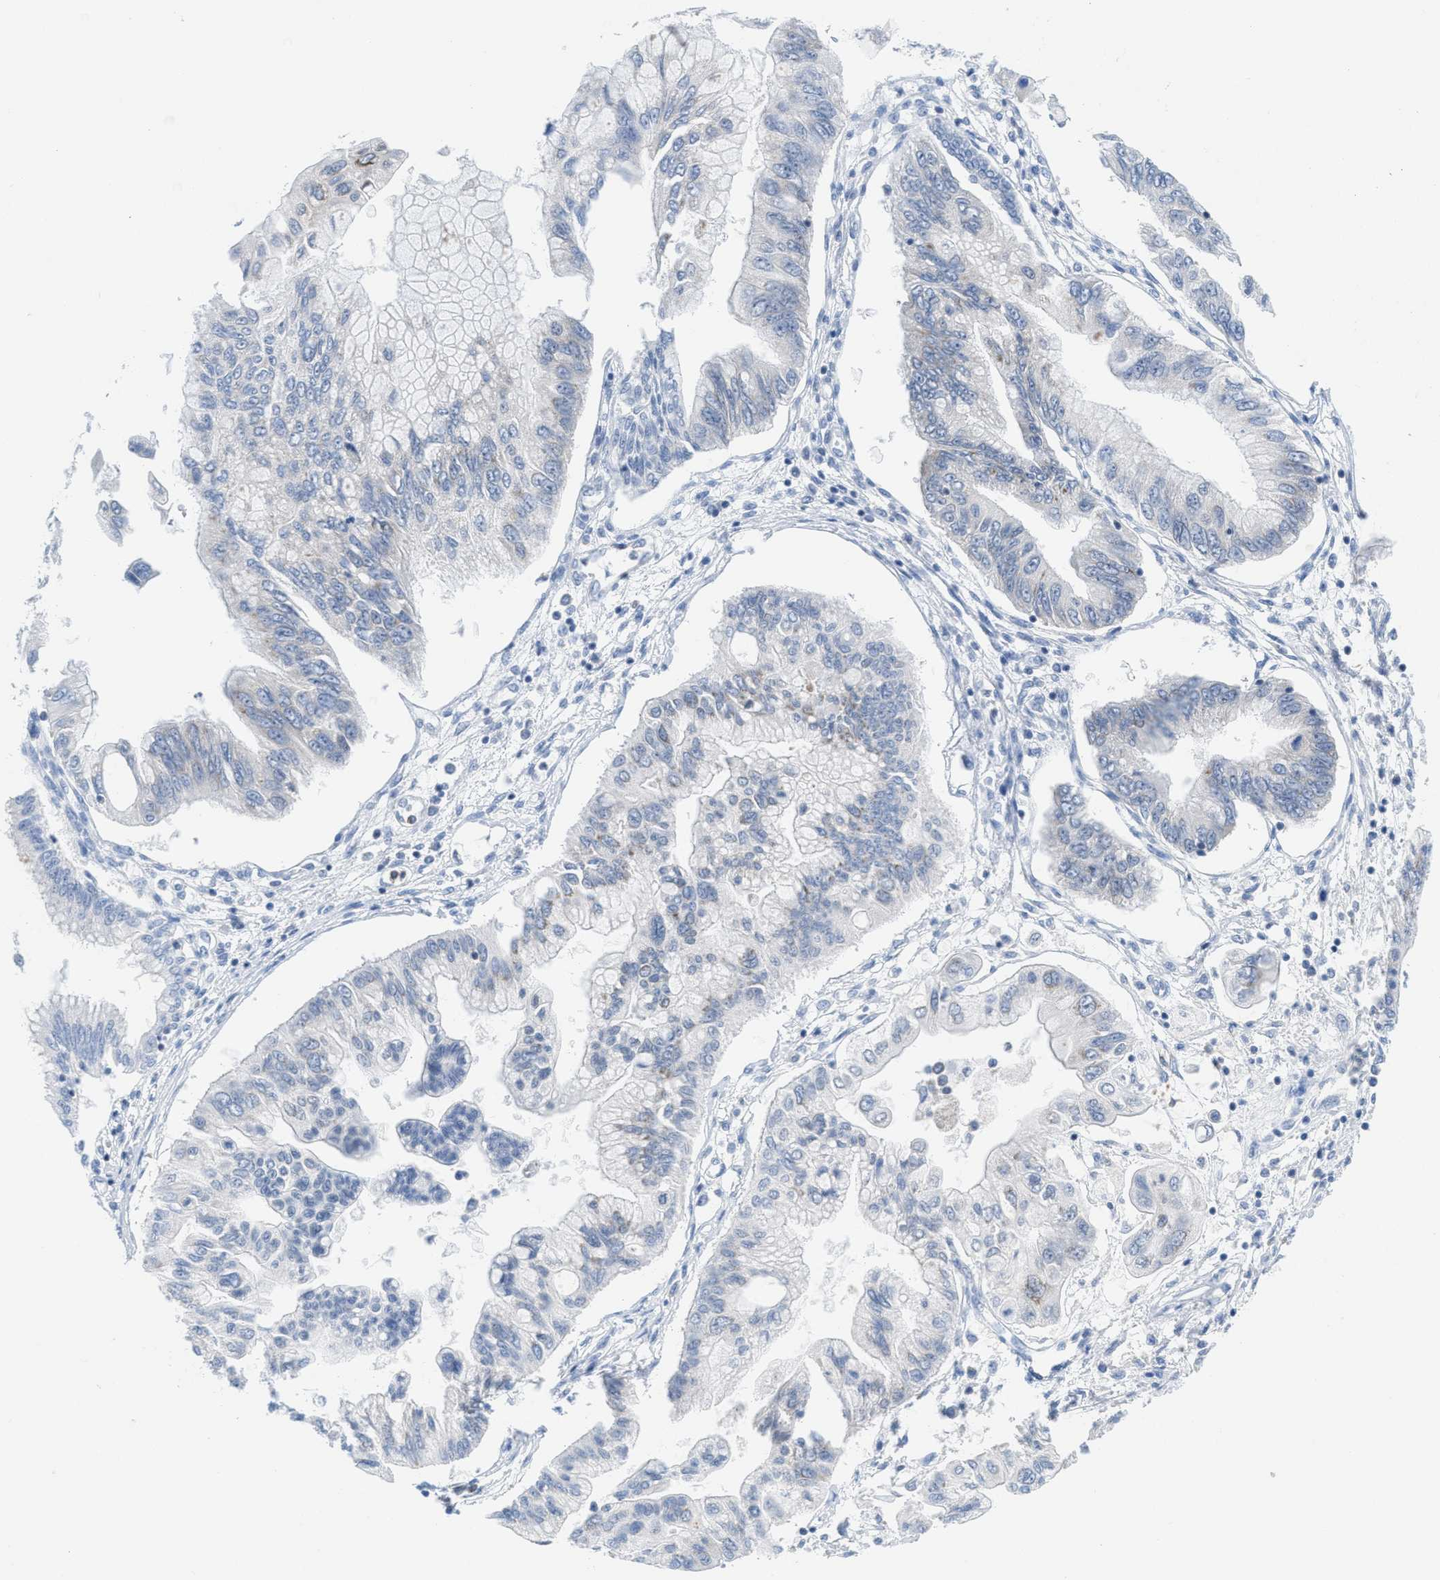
{"staining": {"intensity": "negative", "quantity": "none", "location": "none"}, "tissue": "pancreatic cancer", "cell_type": "Tumor cells", "image_type": "cancer", "snomed": [{"axis": "morphology", "description": "Adenocarcinoma, NOS"}, {"axis": "topography", "description": "Pancreas"}], "caption": "High magnification brightfield microscopy of adenocarcinoma (pancreatic) stained with DAB (brown) and counterstained with hematoxylin (blue): tumor cells show no significant staining.", "gene": "PTDSS1", "patient": {"sex": "female", "age": 77}}